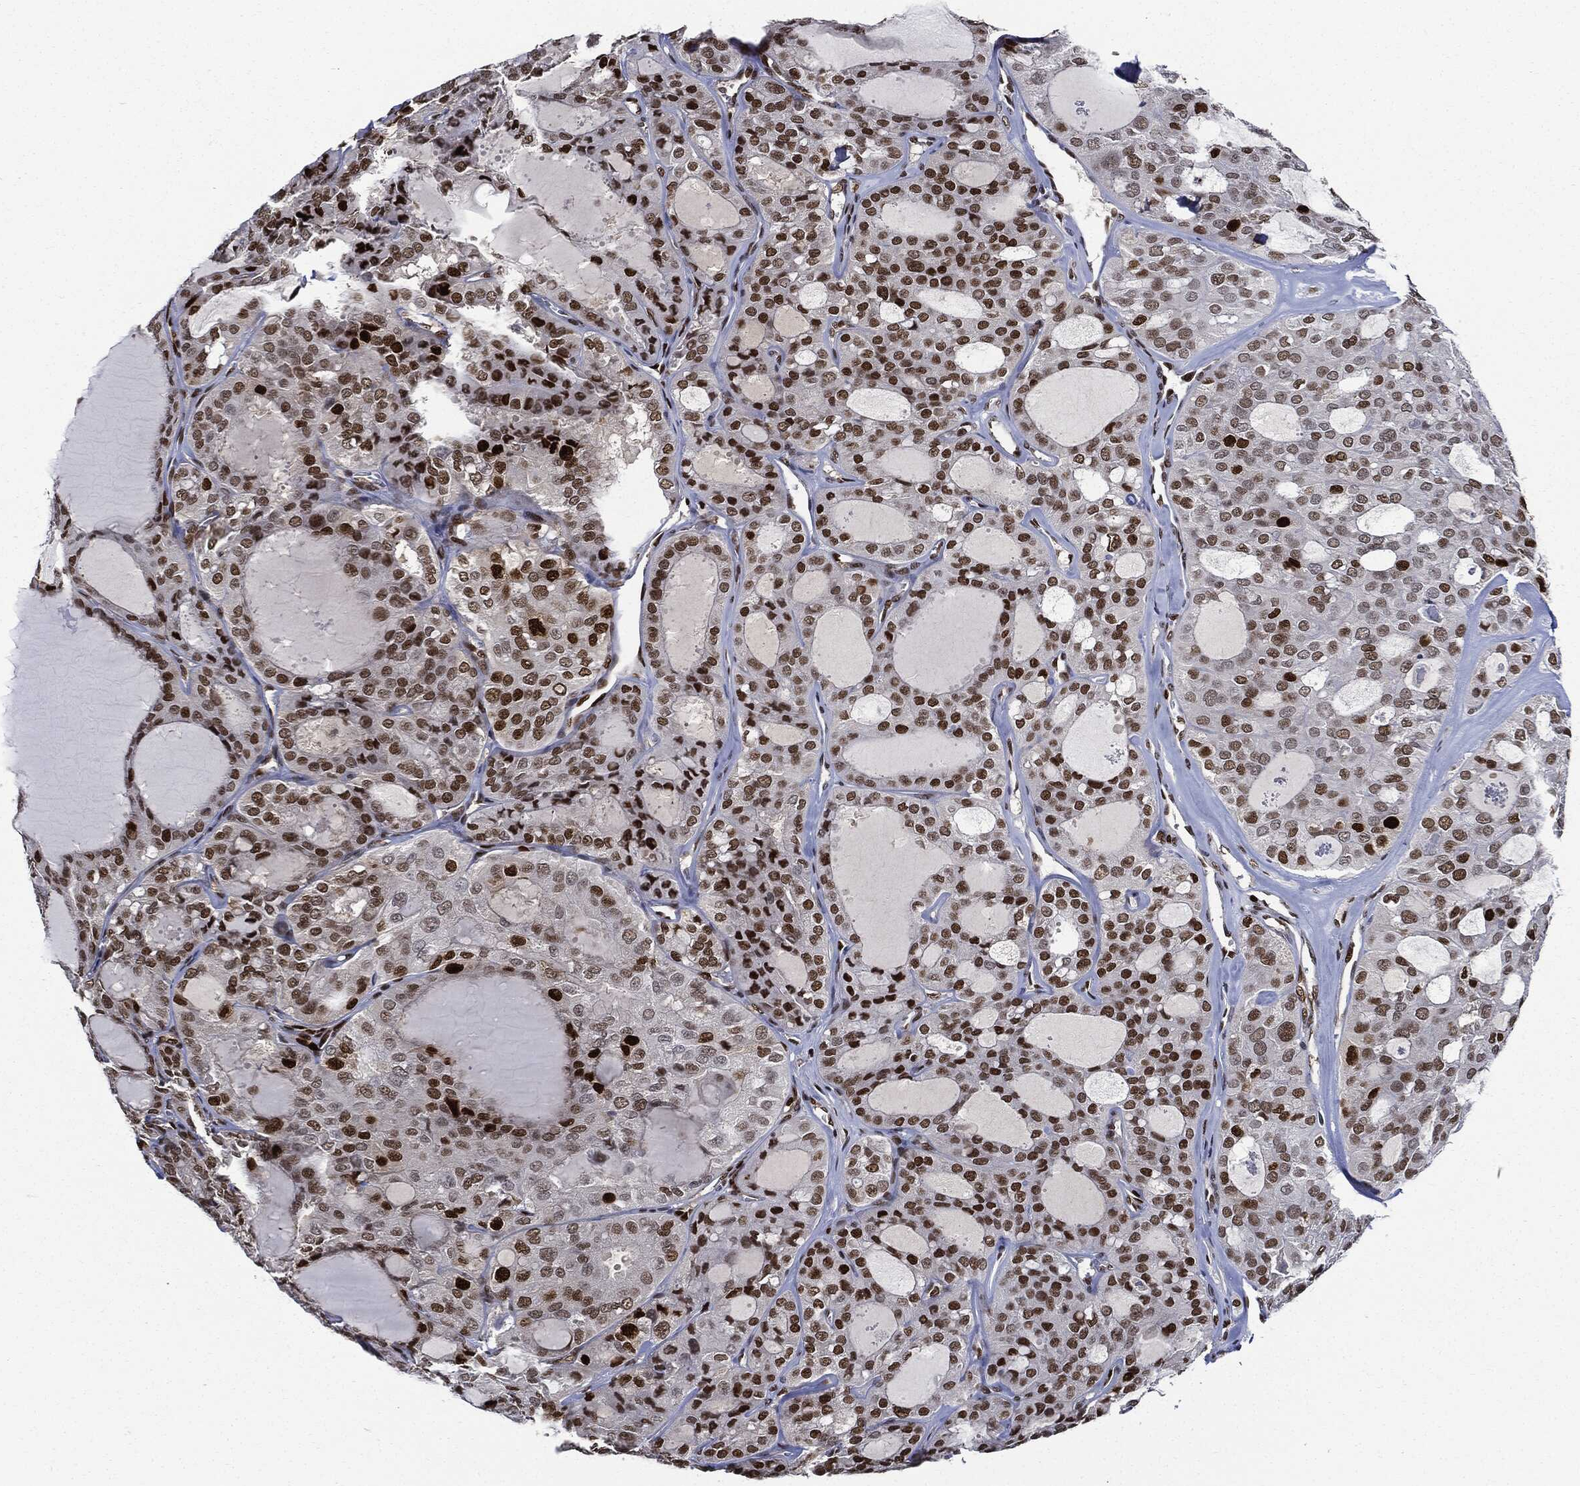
{"staining": {"intensity": "strong", "quantity": ">75%", "location": "nuclear"}, "tissue": "thyroid cancer", "cell_type": "Tumor cells", "image_type": "cancer", "snomed": [{"axis": "morphology", "description": "Follicular adenoma carcinoma, NOS"}, {"axis": "topography", "description": "Thyroid gland"}], "caption": "About >75% of tumor cells in thyroid follicular adenoma carcinoma display strong nuclear protein expression as visualized by brown immunohistochemical staining.", "gene": "PCNA", "patient": {"sex": "male", "age": 75}}